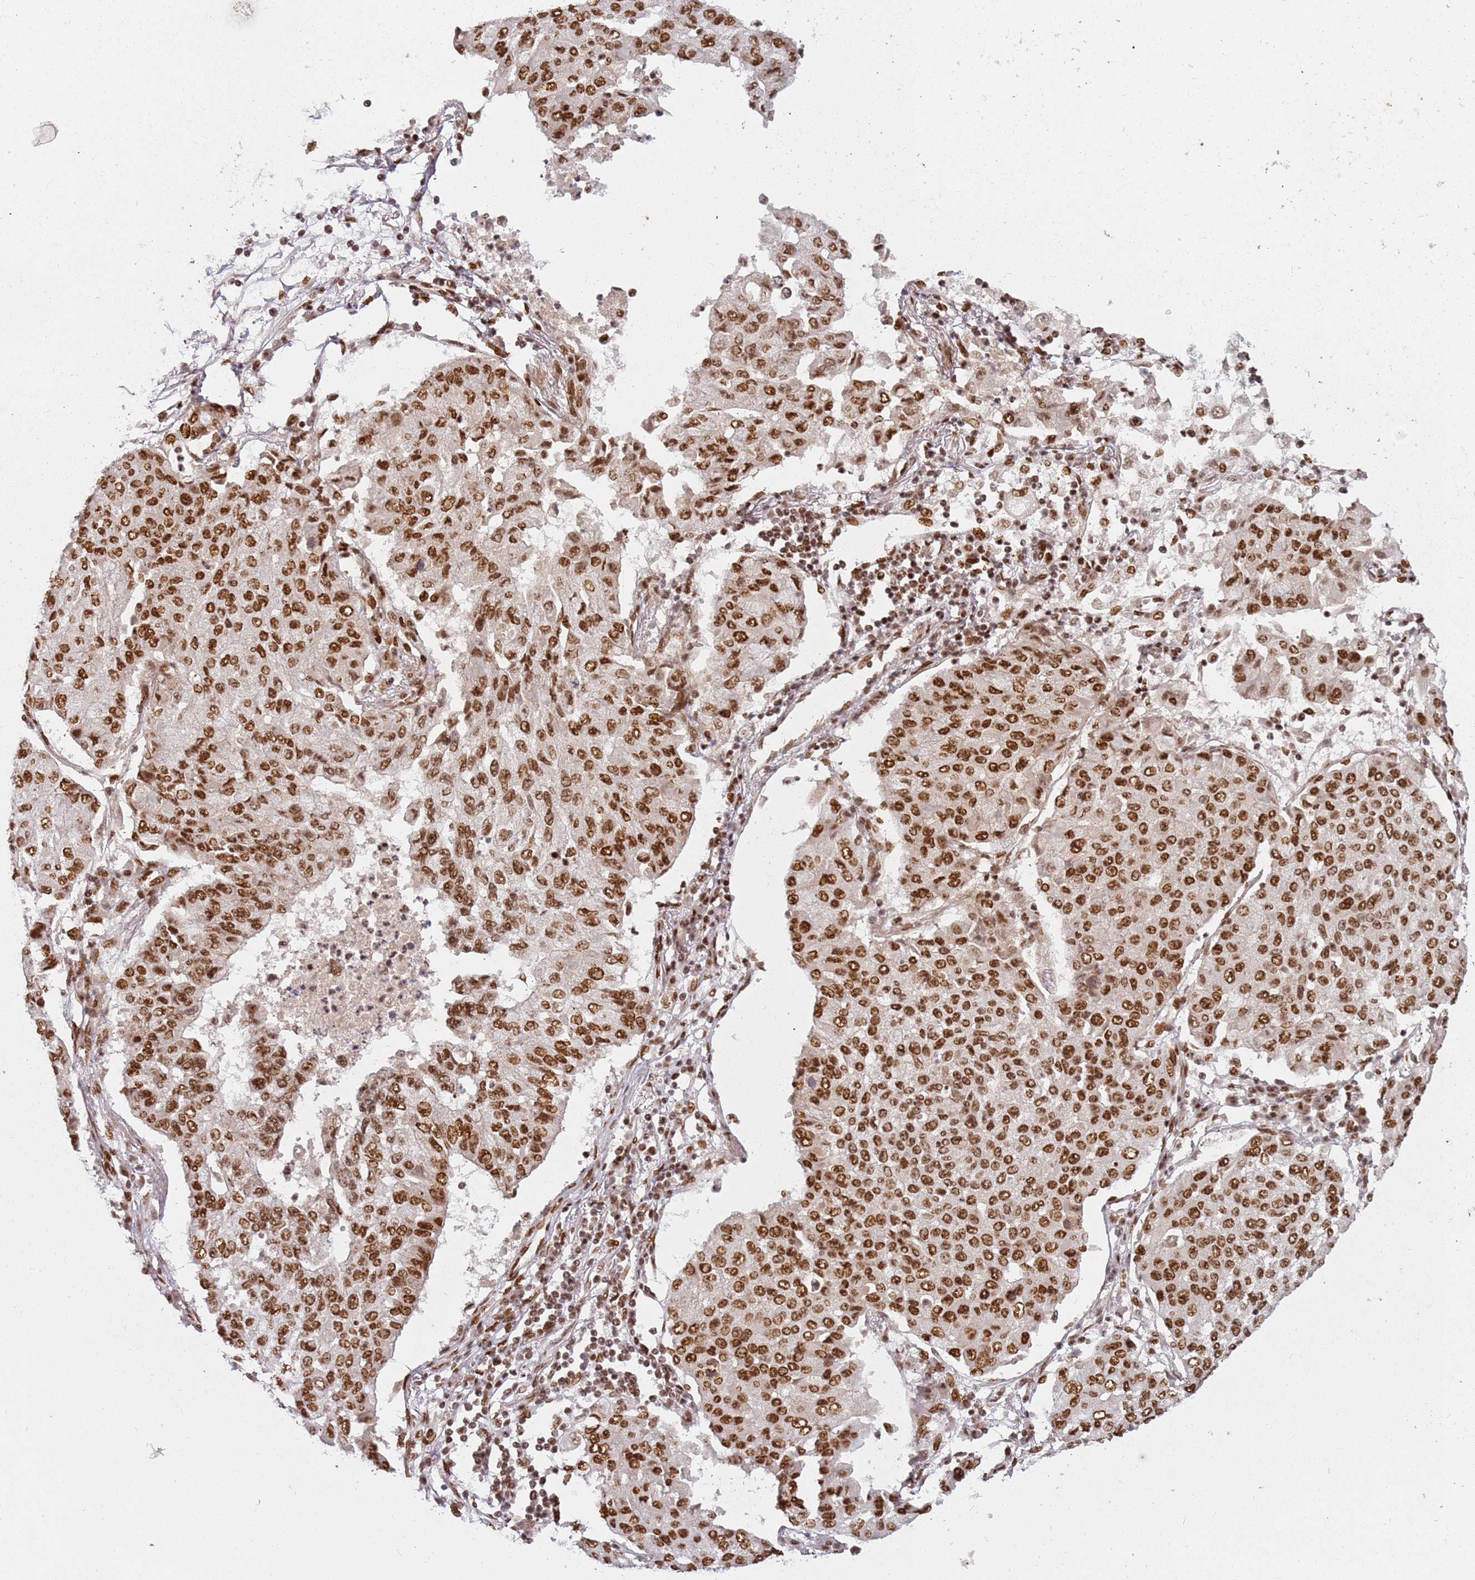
{"staining": {"intensity": "strong", "quantity": ">75%", "location": "nuclear"}, "tissue": "lung cancer", "cell_type": "Tumor cells", "image_type": "cancer", "snomed": [{"axis": "morphology", "description": "Squamous cell carcinoma, NOS"}, {"axis": "topography", "description": "Lung"}], "caption": "A histopathology image showing strong nuclear staining in approximately >75% of tumor cells in lung squamous cell carcinoma, as visualized by brown immunohistochemical staining.", "gene": "TENT4A", "patient": {"sex": "male", "age": 74}}